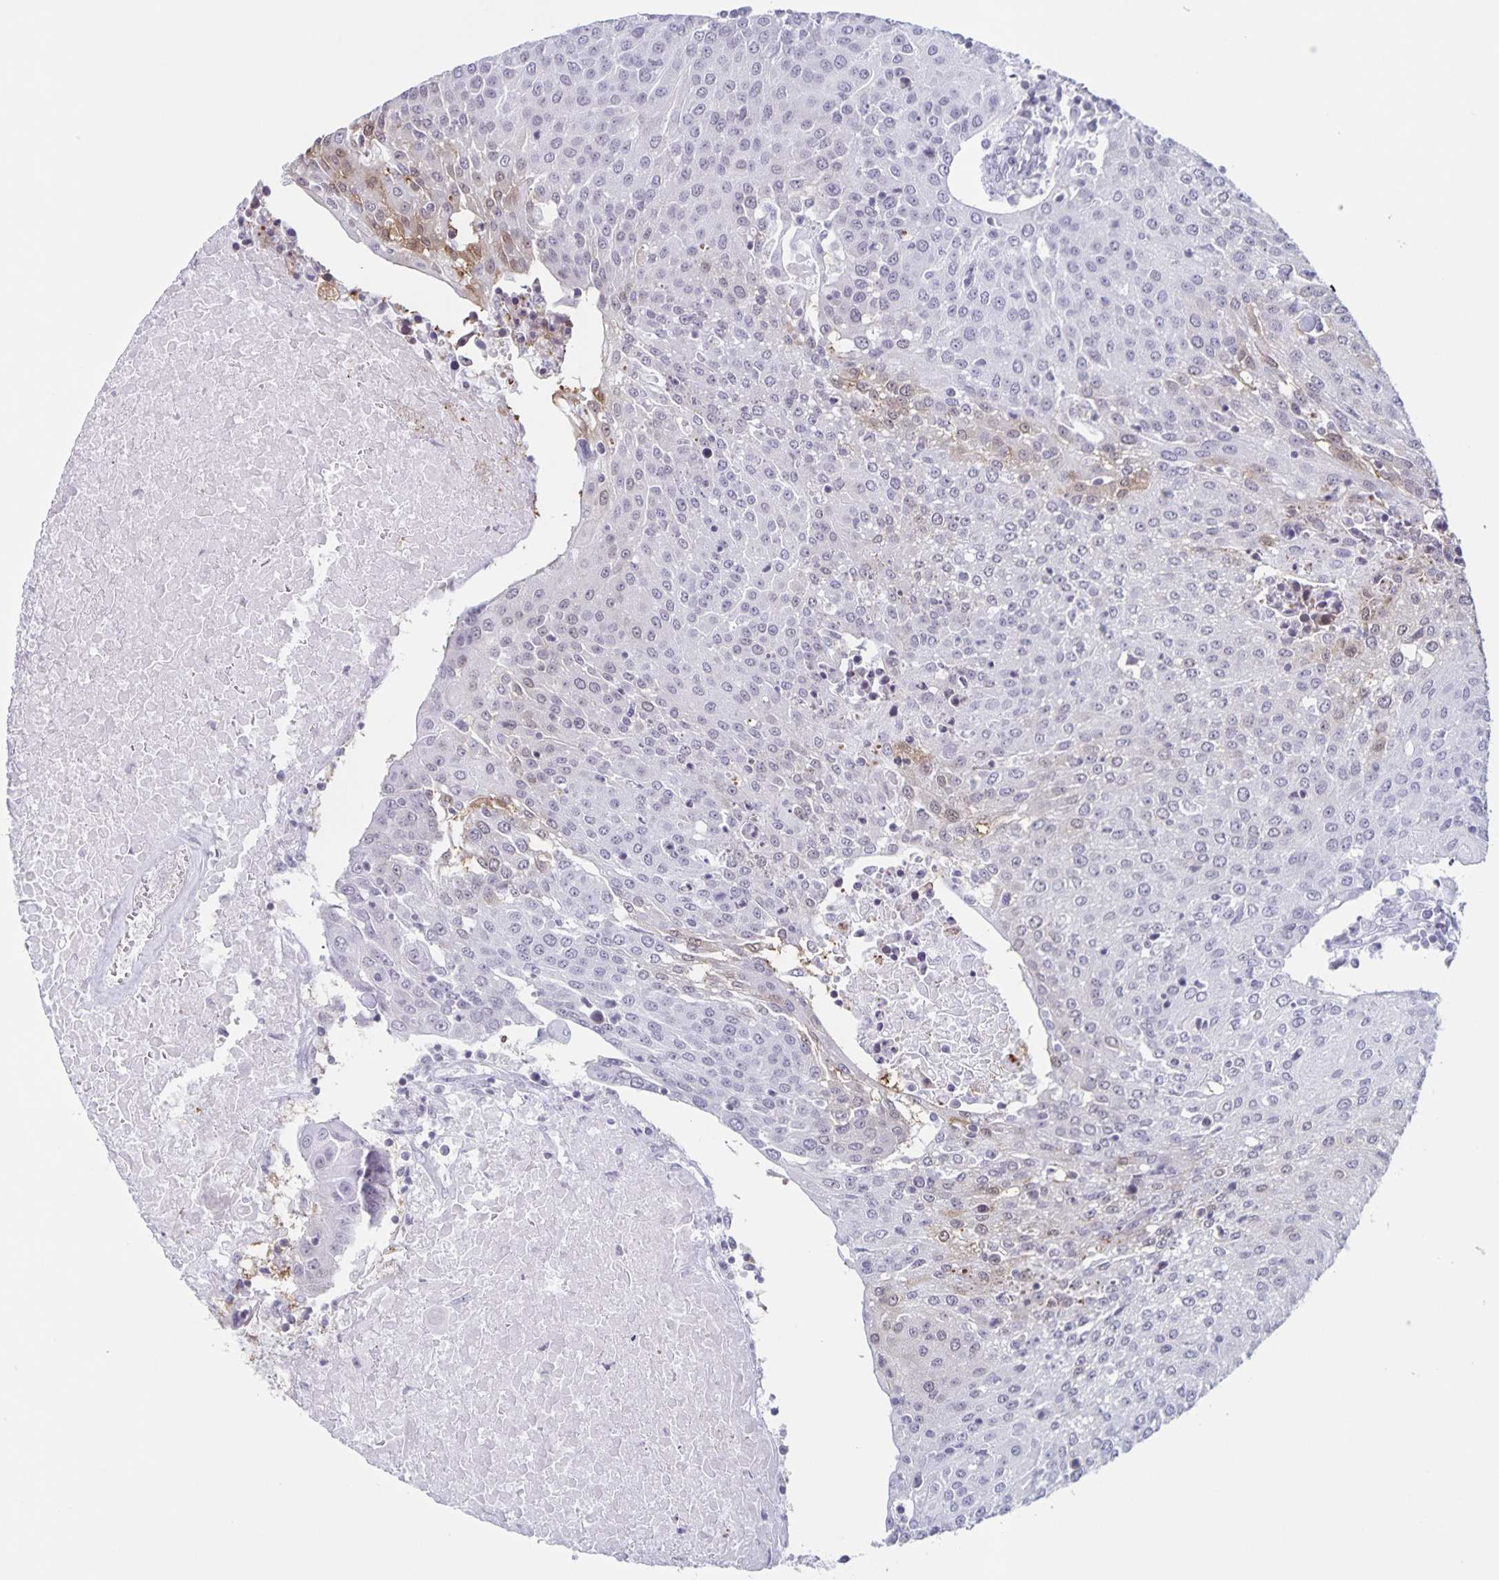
{"staining": {"intensity": "negative", "quantity": "none", "location": "none"}, "tissue": "urothelial cancer", "cell_type": "Tumor cells", "image_type": "cancer", "snomed": [{"axis": "morphology", "description": "Urothelial carcinoma, High grade"}, {"axis": "topography", "description": "Urinary bladder"}], "caption": "The IHC histopathology image has no significant staining in tumor cells of urothelial carcinoma (high-grade) tissue.", "gene": "LCE6A", "patient": {"sex": "female", "age": 85}}